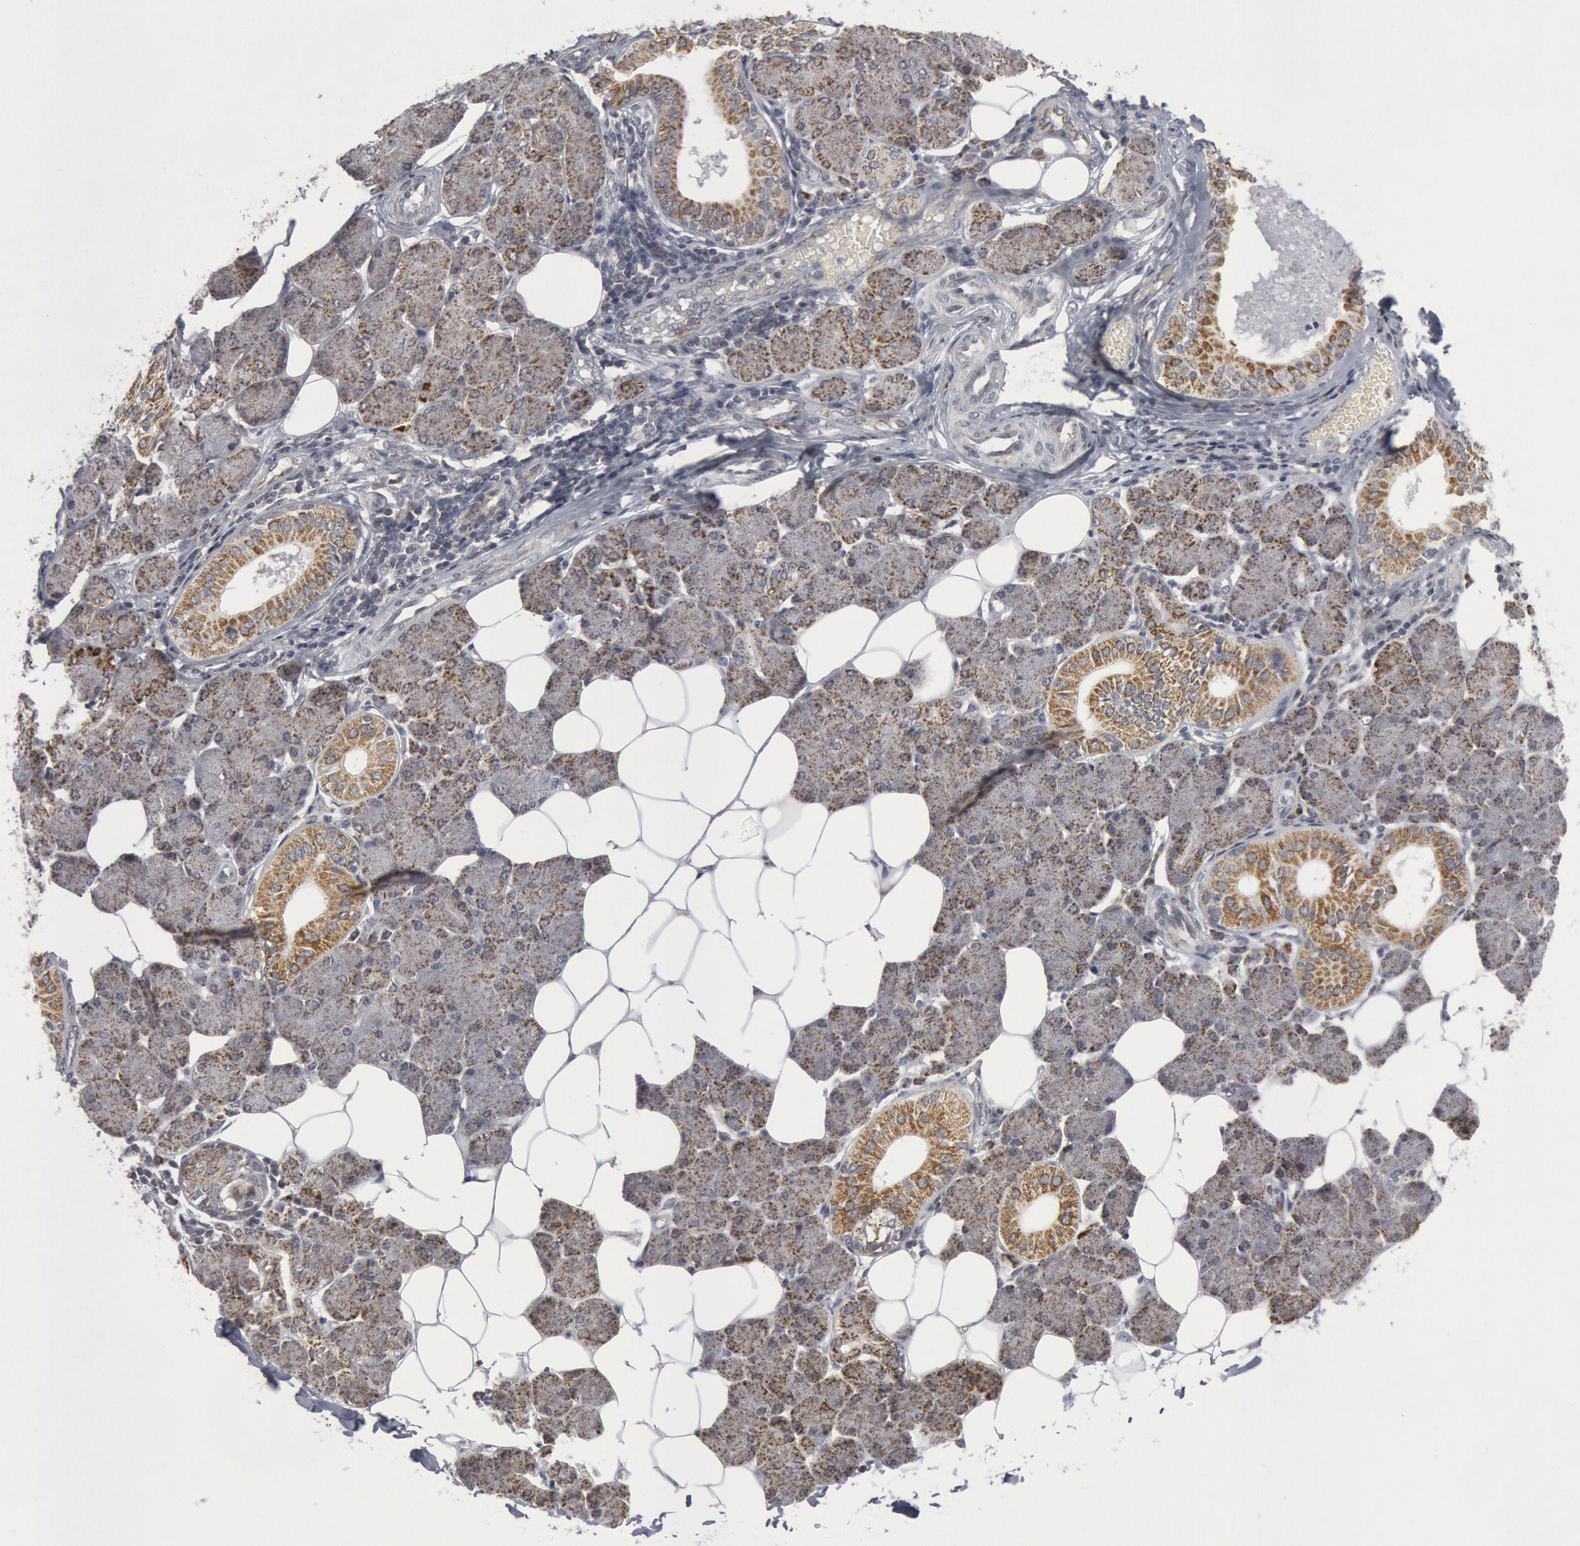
{"staining": {"intensity": "moderate", "quantity": ">75%", "location": "cytoplasmic/membranous"}, "tissue": "salivary gland", "cell_type": "Glandular cells", "image_type": "normal", "snomed": [{"axis": "morphology", "description": "Normal tissue, NOS"}, {"axis": "morphology", "description": "Adenoma, NOS"}, {"axis": "topography", "description": "Salivary gland"}], "caption": "A brown stain highlights moderate cytoplasmic/membranous positivity of a protein in glandular cells of normal human salivary gland.", "gene": "CASP9", "patient": {"sex": "female", "age": 32}}